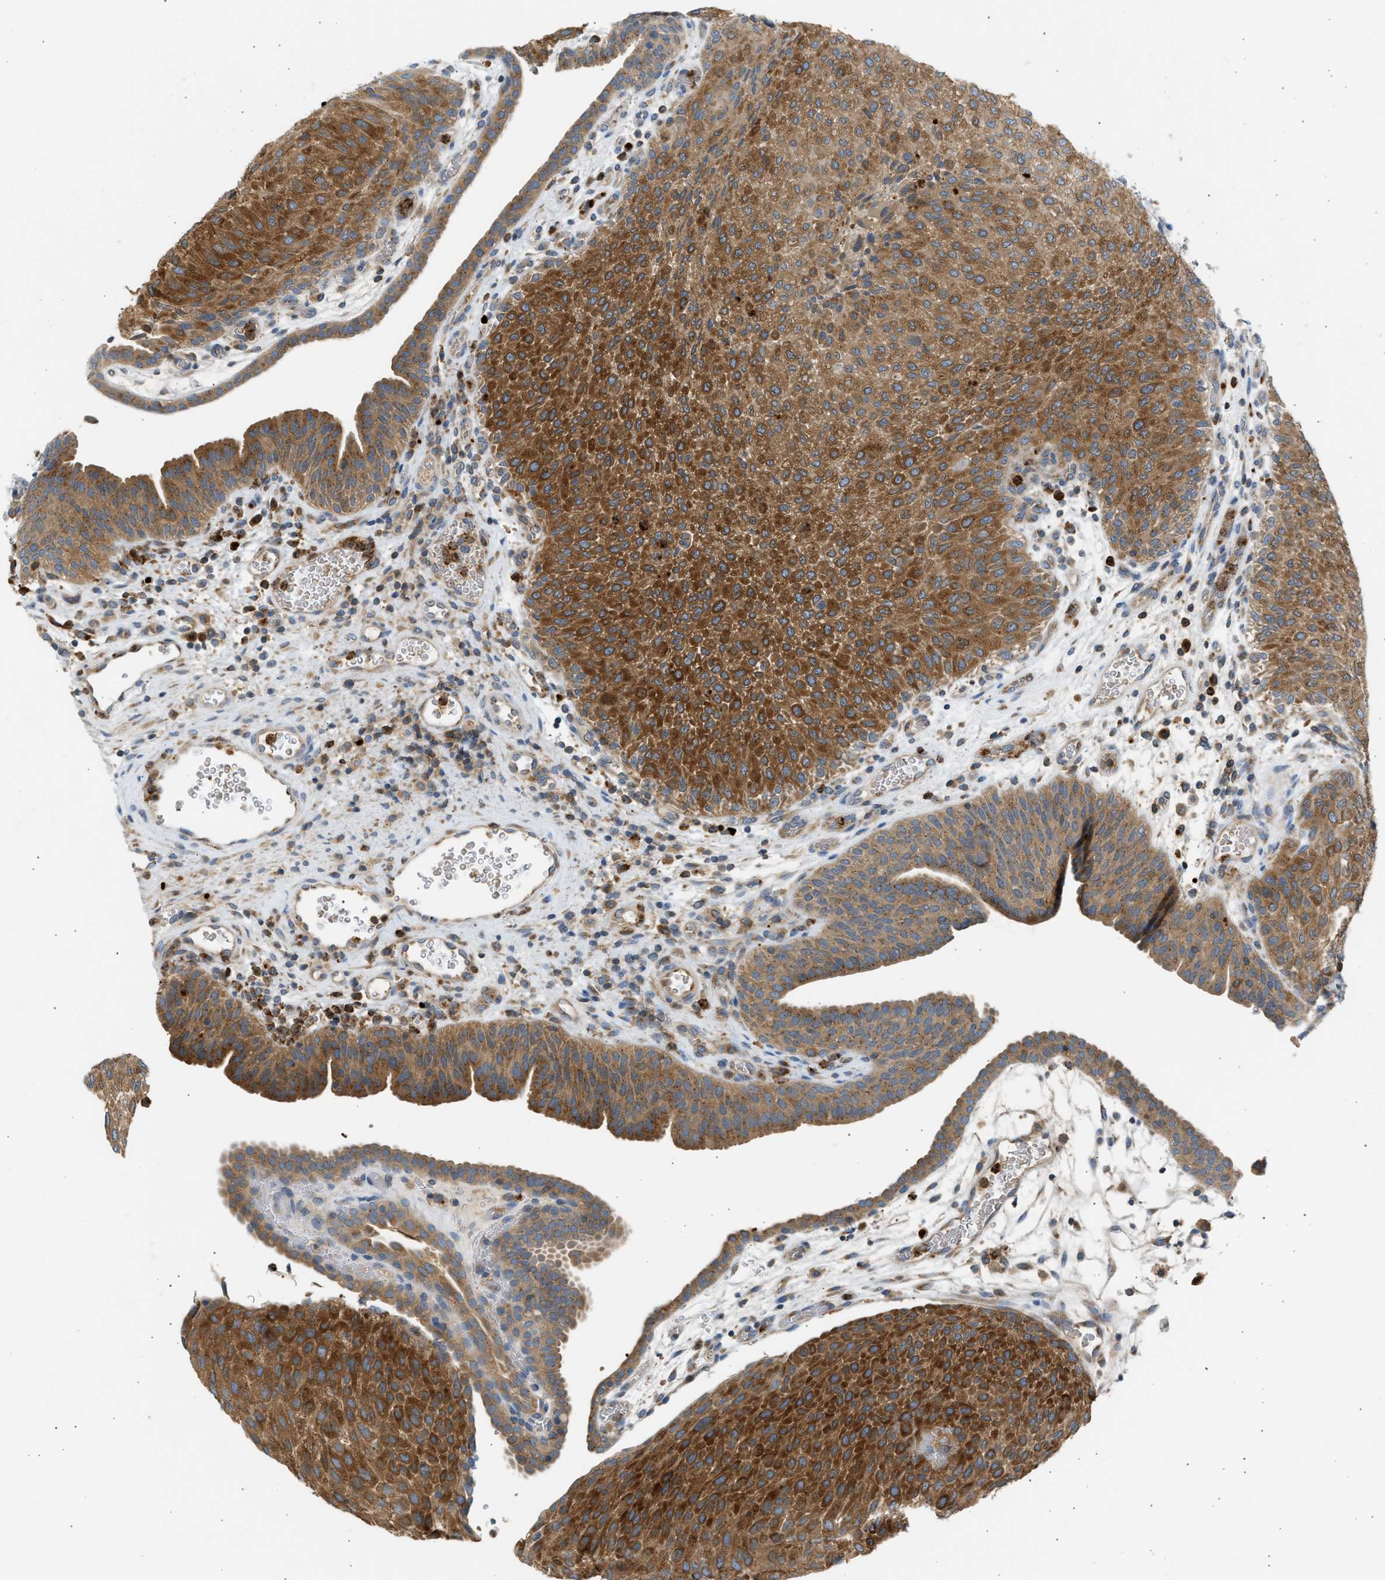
{"staining": {"intensity": "strong", "quantity": ">75%", "location": "cytoplasmic/membranous"}, "tissue": "urothelial cancer", "cell_type": "Tumor cells", "image_type": "cancer", "snomed": [{"axis": "morphology", "description": "Urothelial carcinoma, Low grade"}, {"axis": "morphology", "description": "Urothelial carcinoma, High grade"}, {"axis": "topography", "description": "Urinary bladder"}], "caption": "Tumor cells exhibit strong cytoplasmic/membranous staining in approximately >75% of cells in high-grade urothelial carcinoma.", "gene": "TRIM50", "patient": {"sex": "male", "age": 35}}